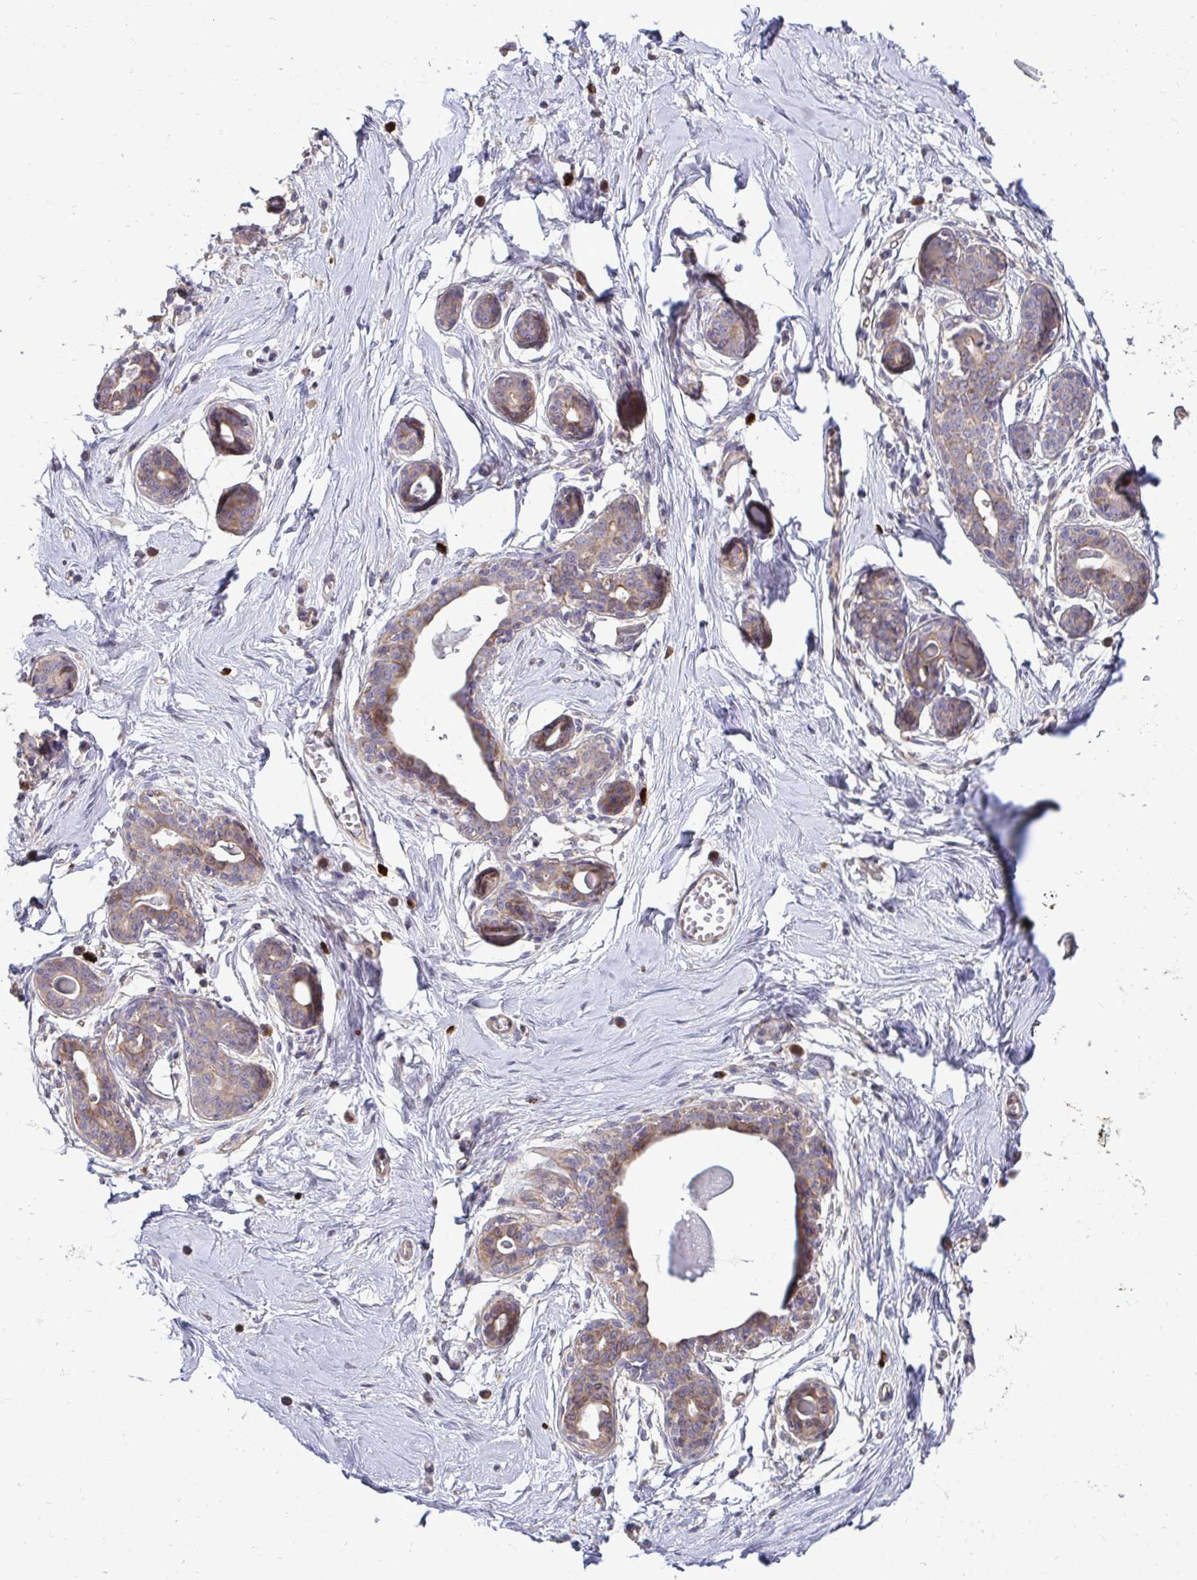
{"staining": {"intensity": "negative", "quantity": "none", "location": "none"}, "tissue": "breast", "cell_type": "Adipocytes", "image_type": "normal", "snomed": [{"axis": "morphology", "description": "Normal tissue, NOS"}, {"axis": "topography", "description": "Breast"}], "caption": "DAB (3,3'-diaminobenzidine) immunohistochemical staining of normal human breast displays no significant expression in adipocytes.", "gene": "SH2D1B", "patient": {"sex": "female", "age": 45}}